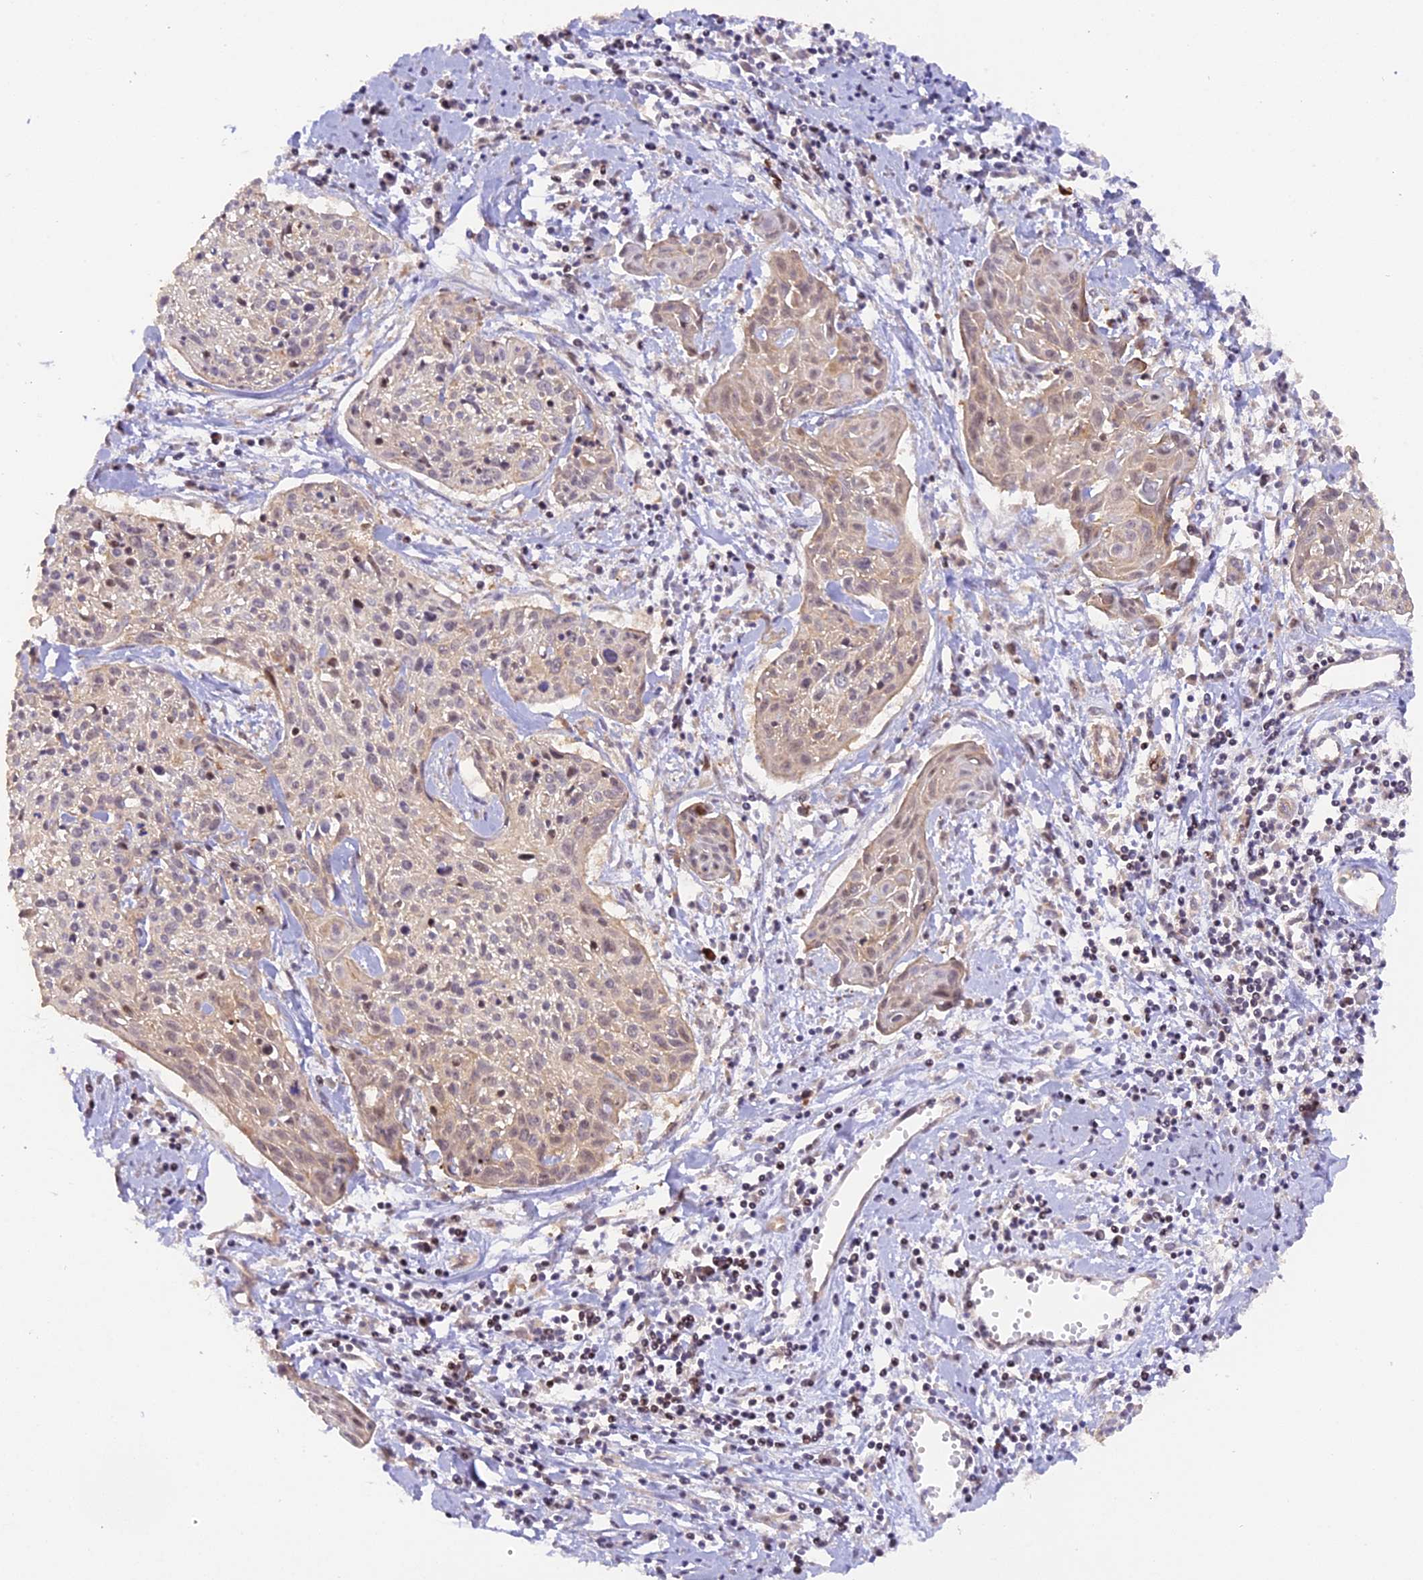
{"staining": {"intensity": "weak", "quantity": "<25%", "location": "cytoplasmic/membranous,nuclear"}, "tissue": "cervical cancer", "cell_type": "Tumor cells", "image_type": "cancer", "snomed": [{"axis": "morphology", "description": "Squamous cell carcinoma, NOS"}, {"axis": "topography", "description": "Cervix"}], "caption": "Tumor cells show no significant protein staining in cervical cancer (squamous cell carcinoma).", "gene": "SAMD4A", "patient": {"sex": "female", "age": 51}}